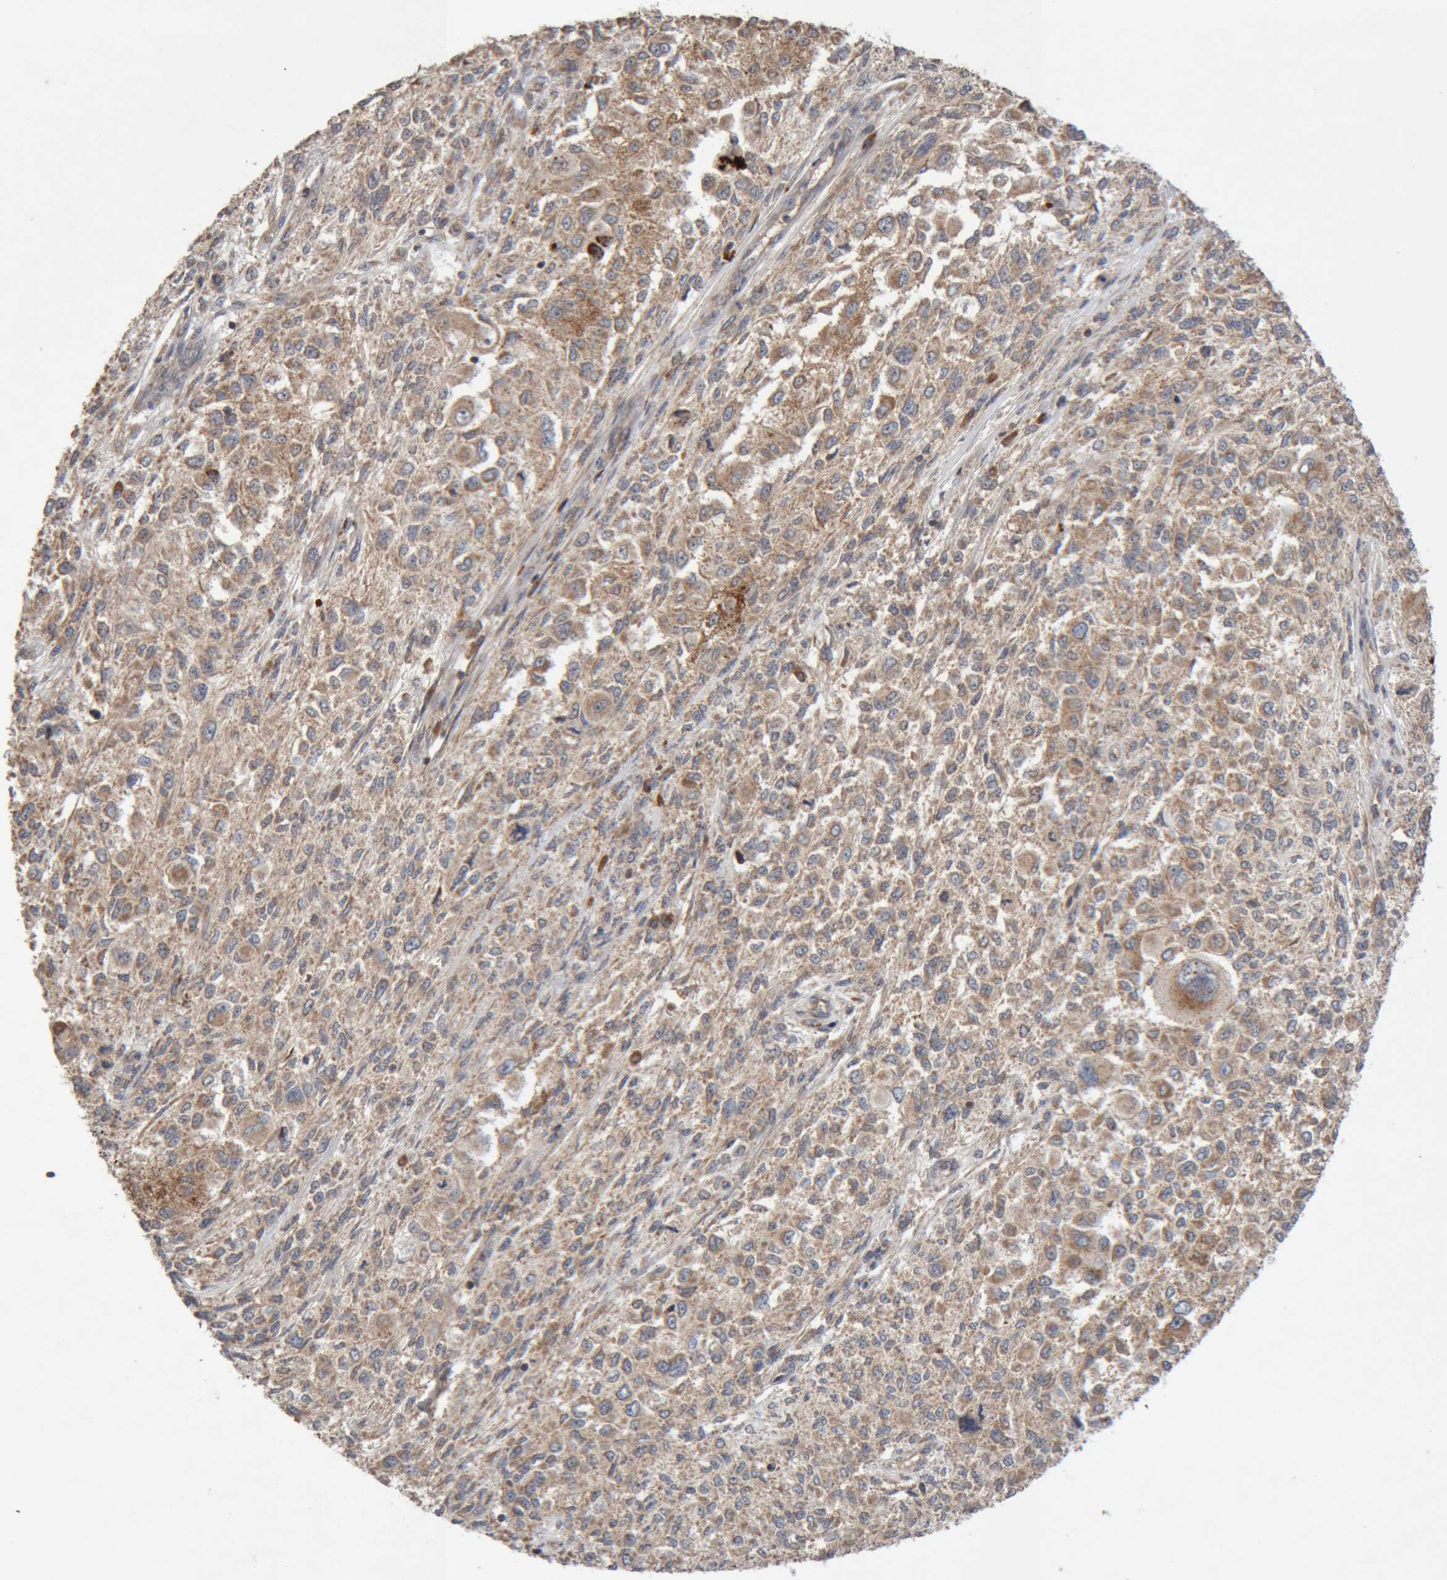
{"staining": {"intensity": "weak", "quantity": ">75%", "location": "cytoplasmic/membranous"}, "tissue": "melanoma", "cell_type": "Tumor cells", "image_type": "cancer", "snomed": [{"axis": "morphology", "description": "Necrosis, NOS"}, {"axis": "morphology", "description": "Malignant melanoma, NOS"}, {"axis": "topography", "description": "Skin"}], "caption": "A high-resolution photomicrograph shows IHC staining of malignant melanoma, which demonstrates weak cytoplasmic/membranous expression in approximately >75% of tumor cells. (DAB IHC with brightfield microscopy, high magnification).", "gene": "KIF21B", "patient": {"sex": "female", "age": 87}}